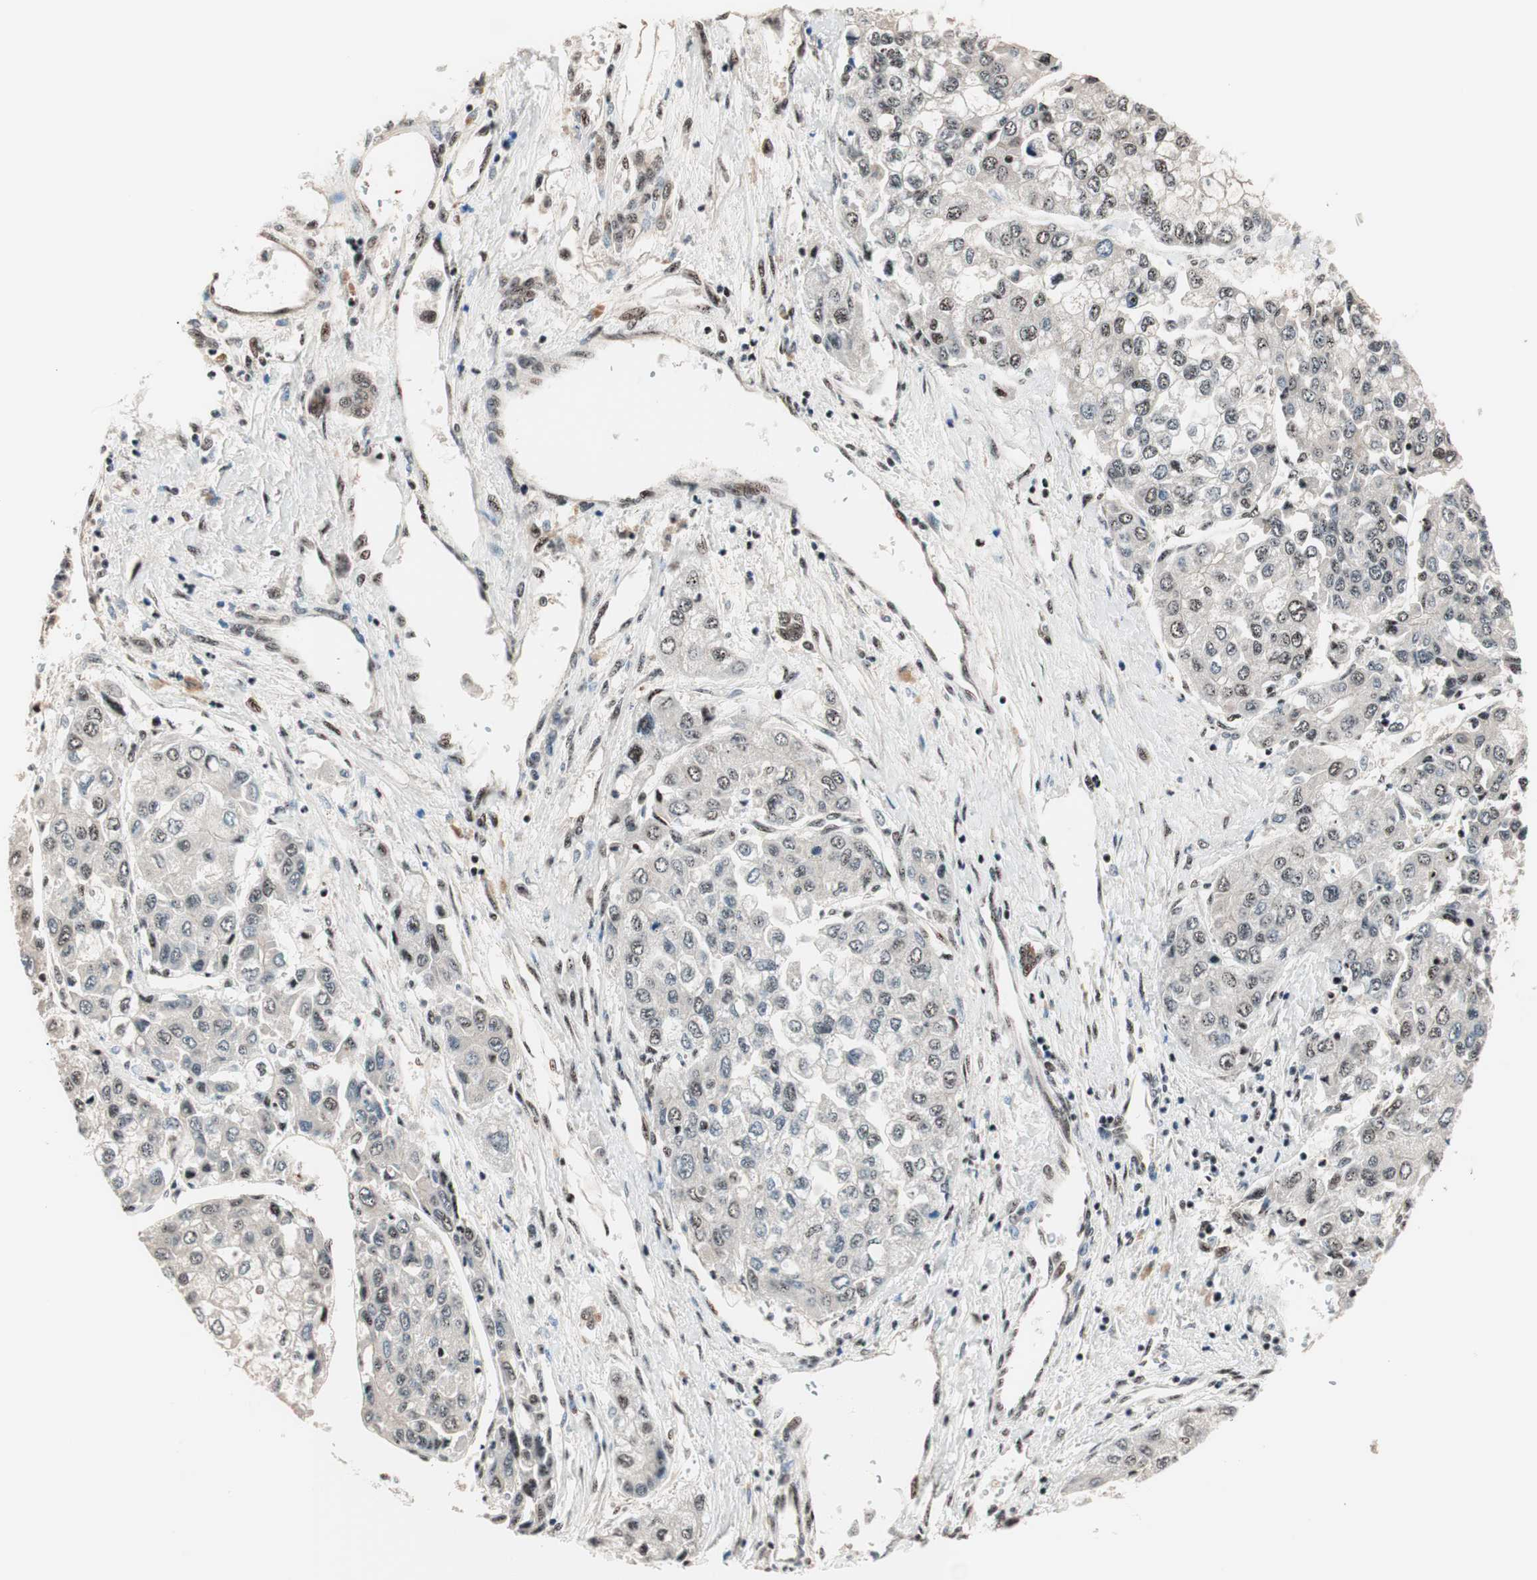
{"staining": {"intensity": "moderate", "quantity": "25%-75%", "location": "nuclear"}, "tissue": "liver cancer", "cell_type": "Tumor cells", "image_type": "cancer", "snomed": [{"axis": "morphology", "description": "Carcinoma, Hepatocellular, NOS"}, {"axis": "topography", "description": "Liver"}], "caption": "Immunohistochemical staining of liver cancer (hepatocellular carcinoma) demonstrates medium levels of moderate nuclear positivity in approximately 25%-75% of tumor cells.", "gene": "NR5A2", "patient": {"sex": "female", "age": 66}}